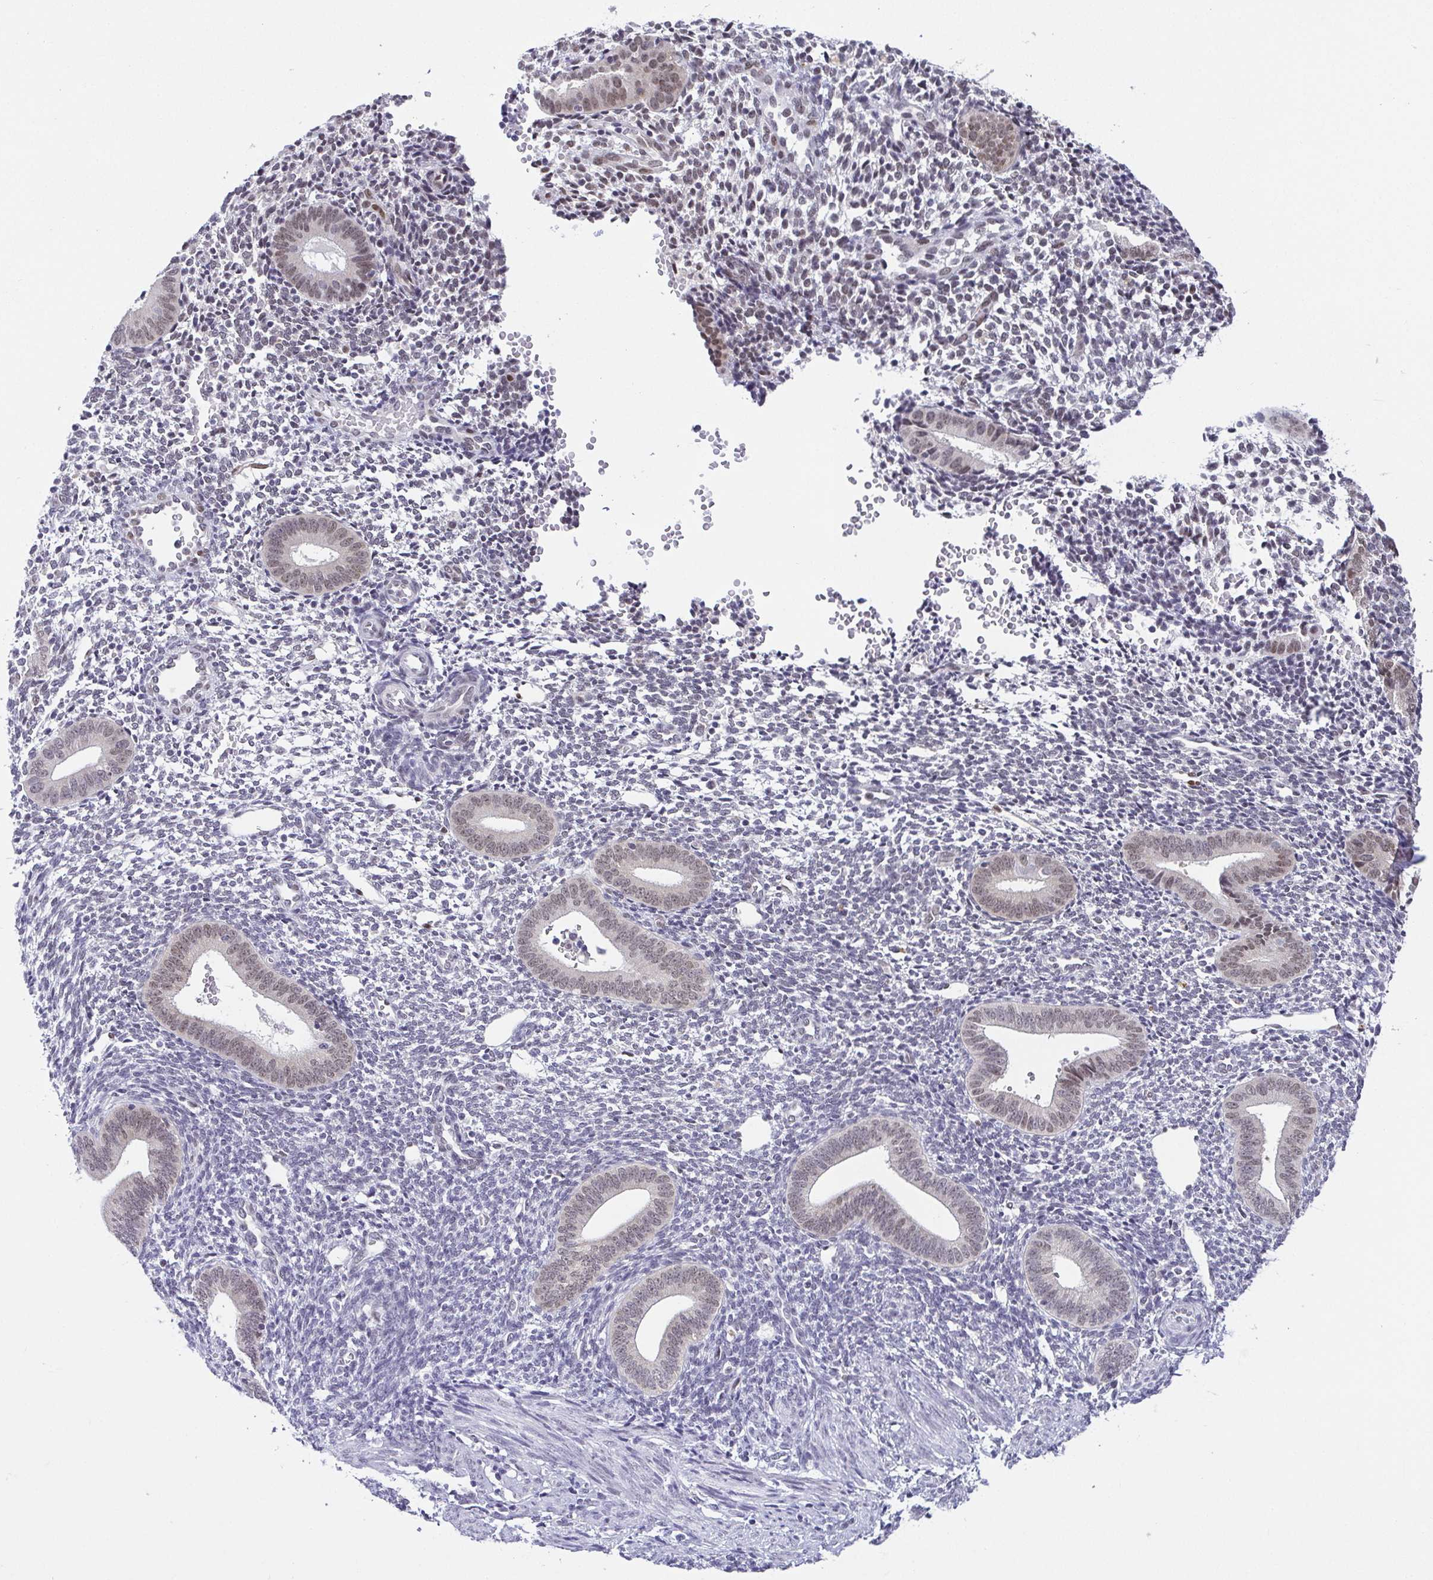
{"staining": {"intensity": "negative", "quantity": "none", "location": "none"}, "tissue": "endometrium", "cell_type": "Cells in endometrial stroma", "image_type": "normal", "snomed": [{"axis": "morphology", "description": "Normal tissue, NOS"}, {"axis": "topography", "description": "Endometrium"}], "caption": "Immunohistochemical staining of benign human endometrium reveals no significant expression in cells in endometrial stroma.", "gene": "RBM3", "patient": {"sex": "female", "age": 40}}